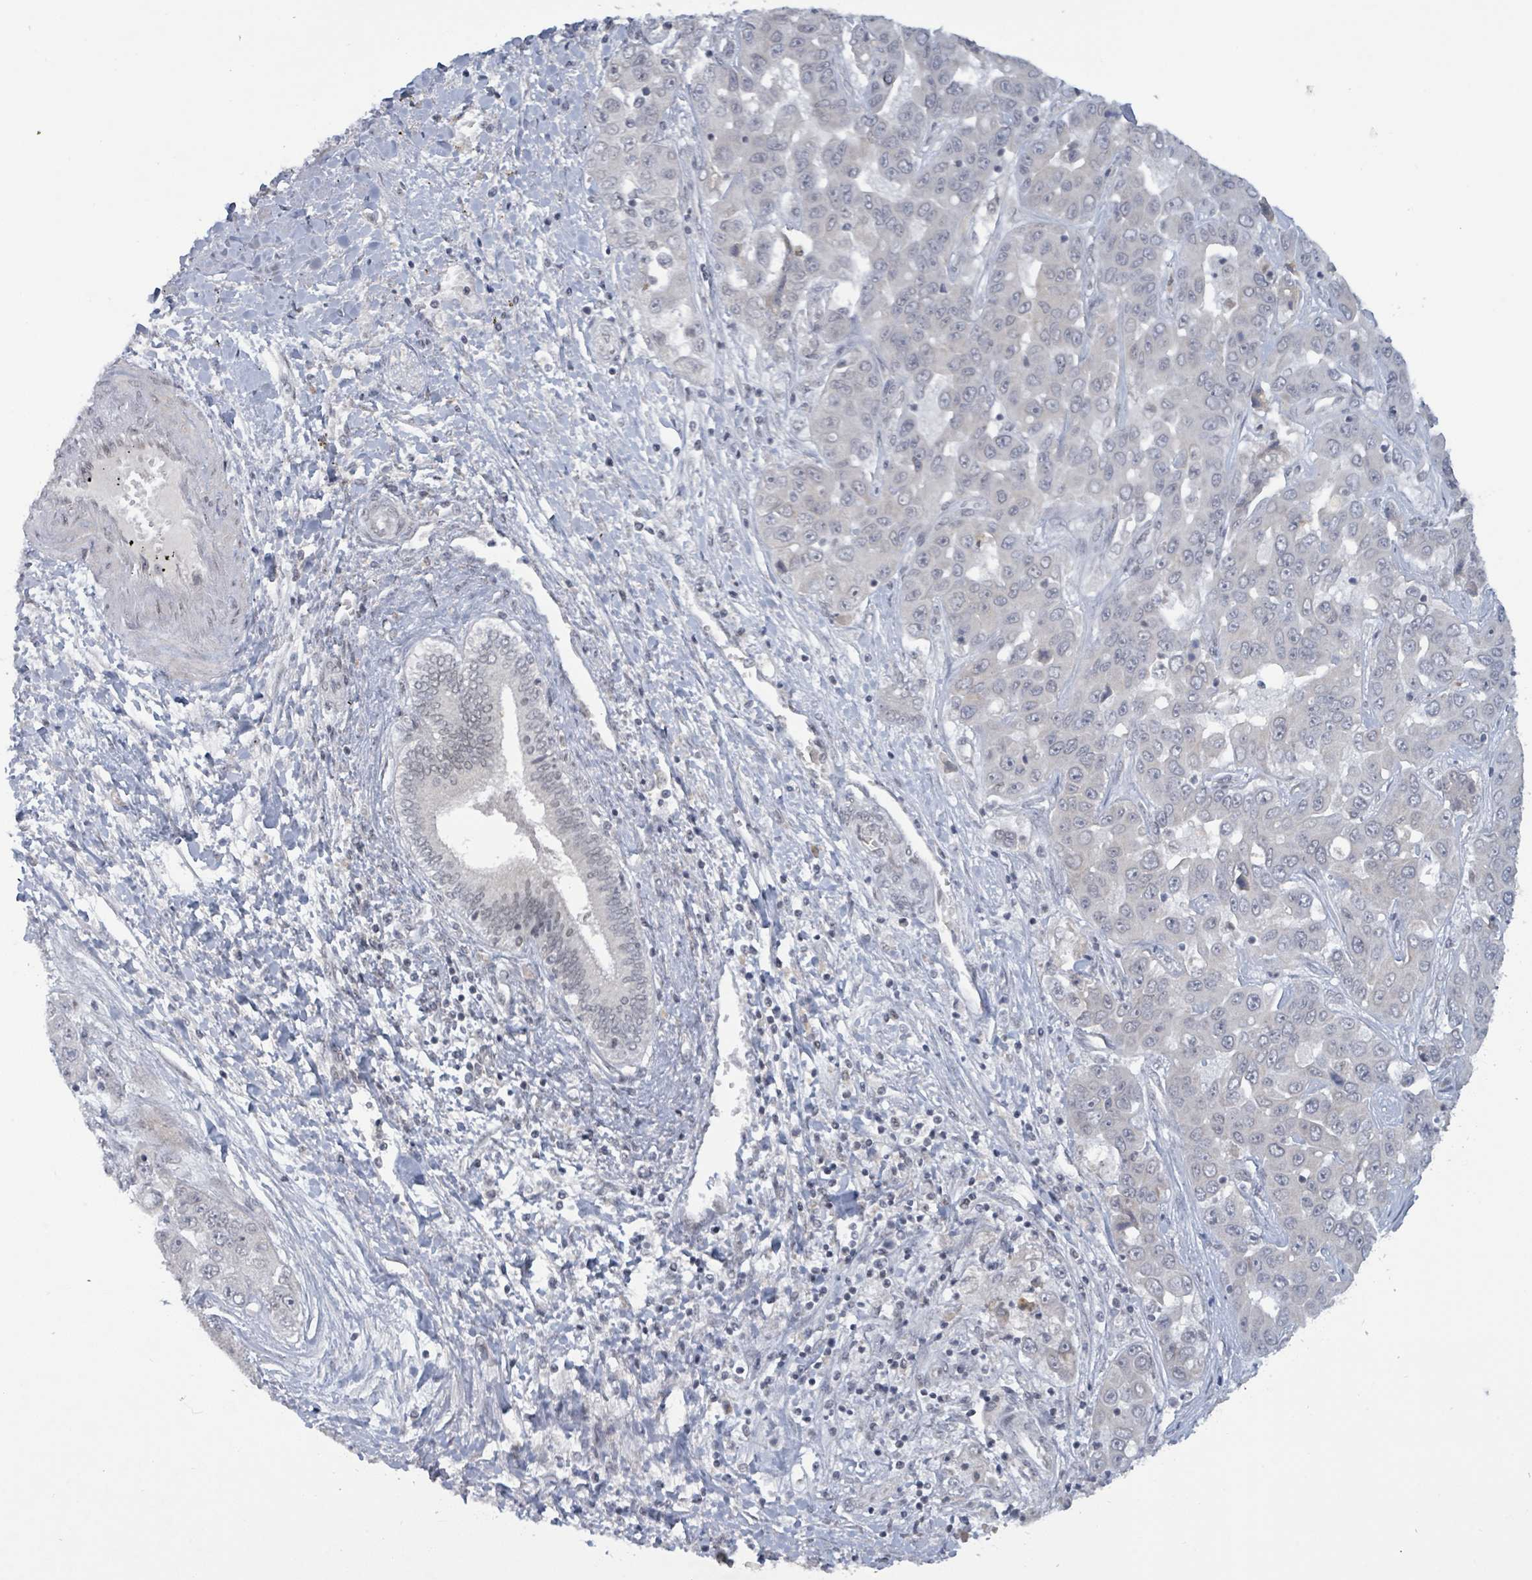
{"staining": {"intensity": "negative", "quantity": "none", "location": "none"}, "tissue": "liver cancer", "cell_type": "Tumor cells", "image_type": "cancer", "snomed": [{"axis": "morphology", "description": "Cholangiocarcinoma"}, {"axis": "topography", "description": "Liver"}], "caption": "This is an immunohistochemistry histopathology image of liver cancer (cholangiocarcinoma). There is no positivity in tumor cells.", "gene": "BANP", "patient": {"sex": "female", "age": 52}}